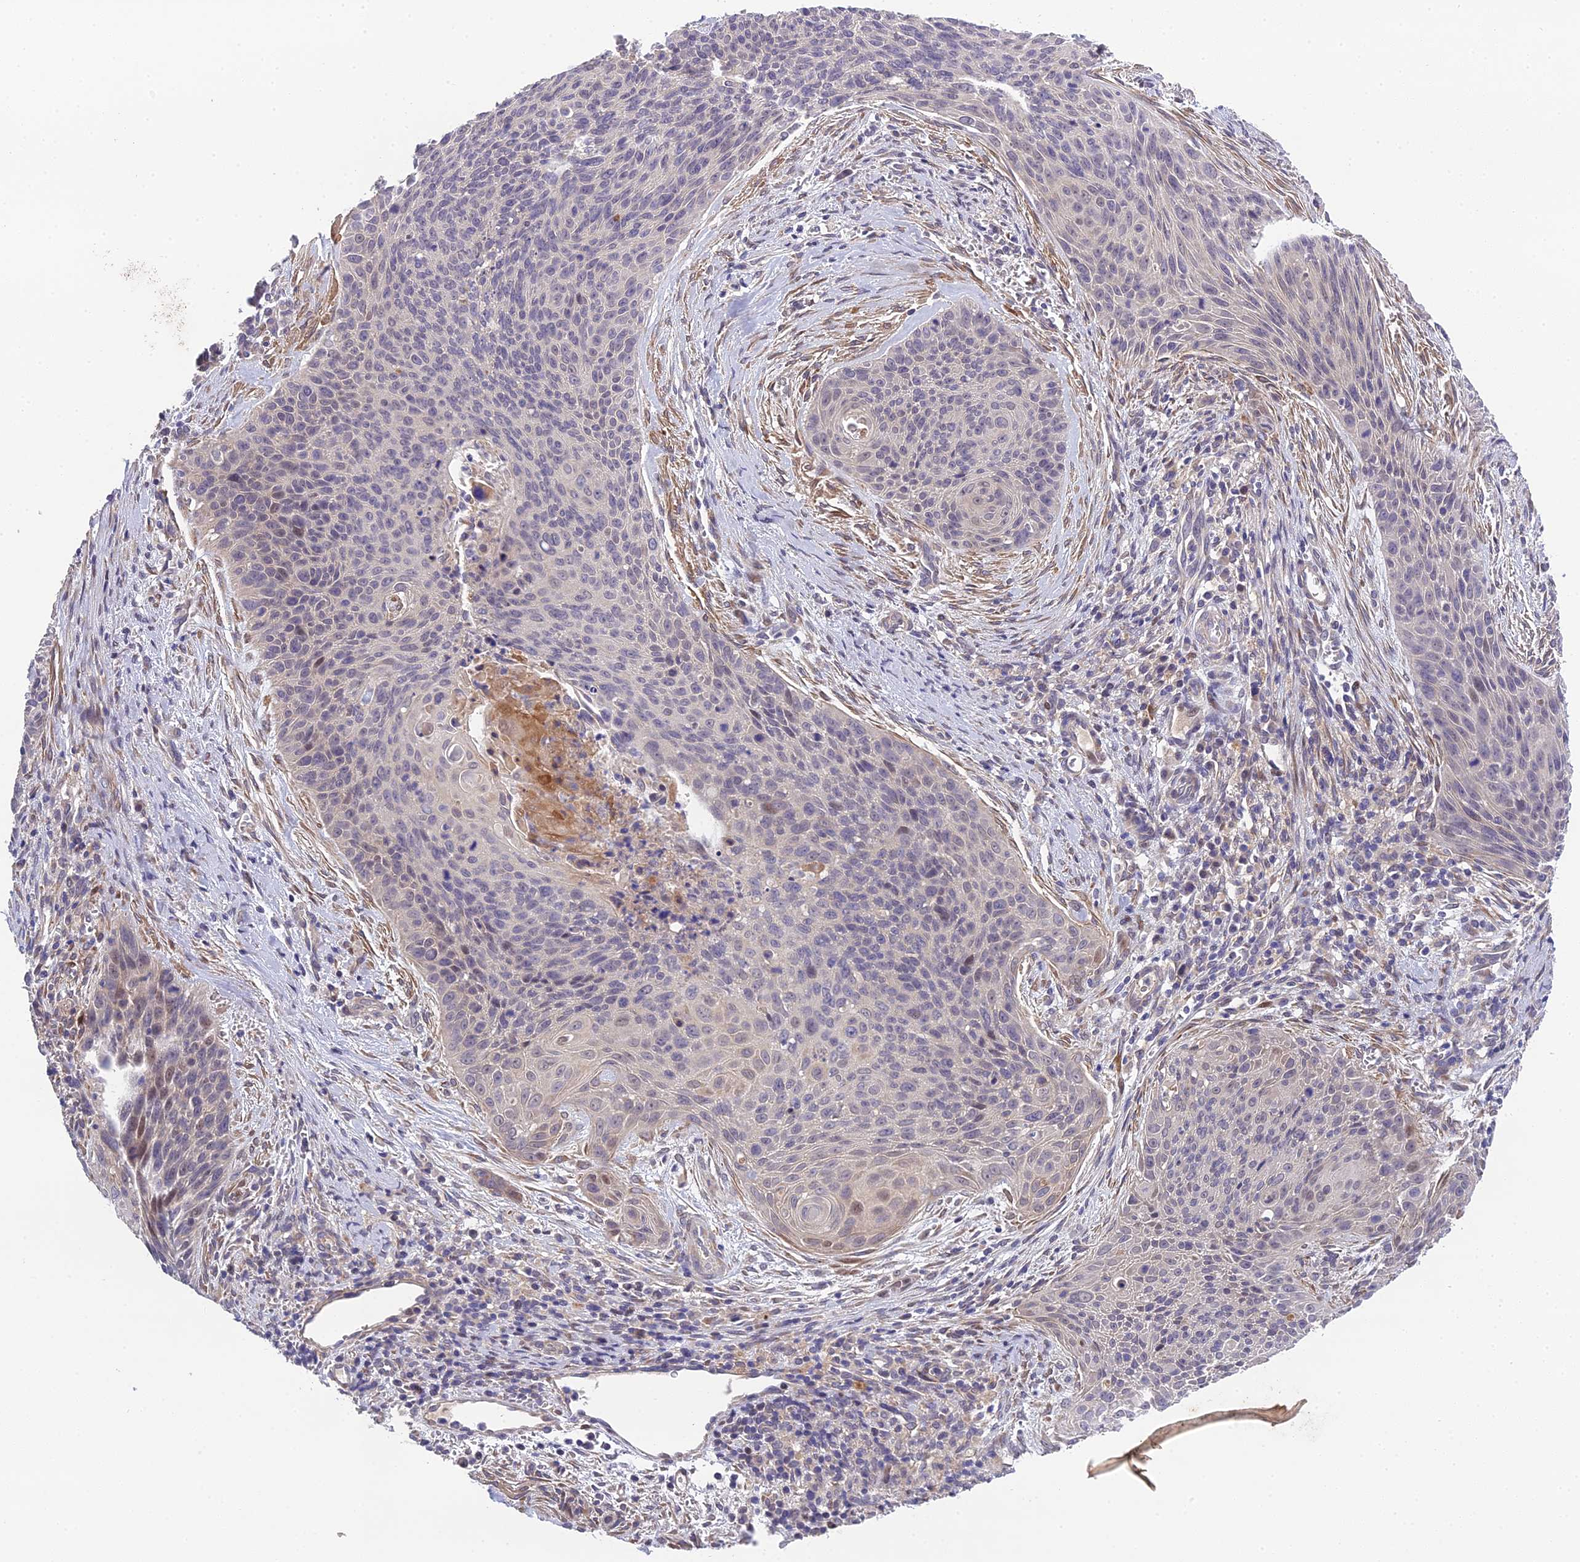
{"staining": {"intensity": "weak", "quantity": "<25%", "location": "nuclear"}, "tissue": "cervical cancer", "cell_type": "Tumor cells", "image_type": "cancer", "snomed": [{"axis": "morphology", "description": "Squamous cell carcinoma, NOS"}, {"axis": "topography", "description": "Cervix"}], "caption": "Protein analysis of squamous cell carcinoma (cervical) exhibits no significant expression in tumor cells.", "gene": "PUS10", "patient": {"sex": "female", "age": 55}}